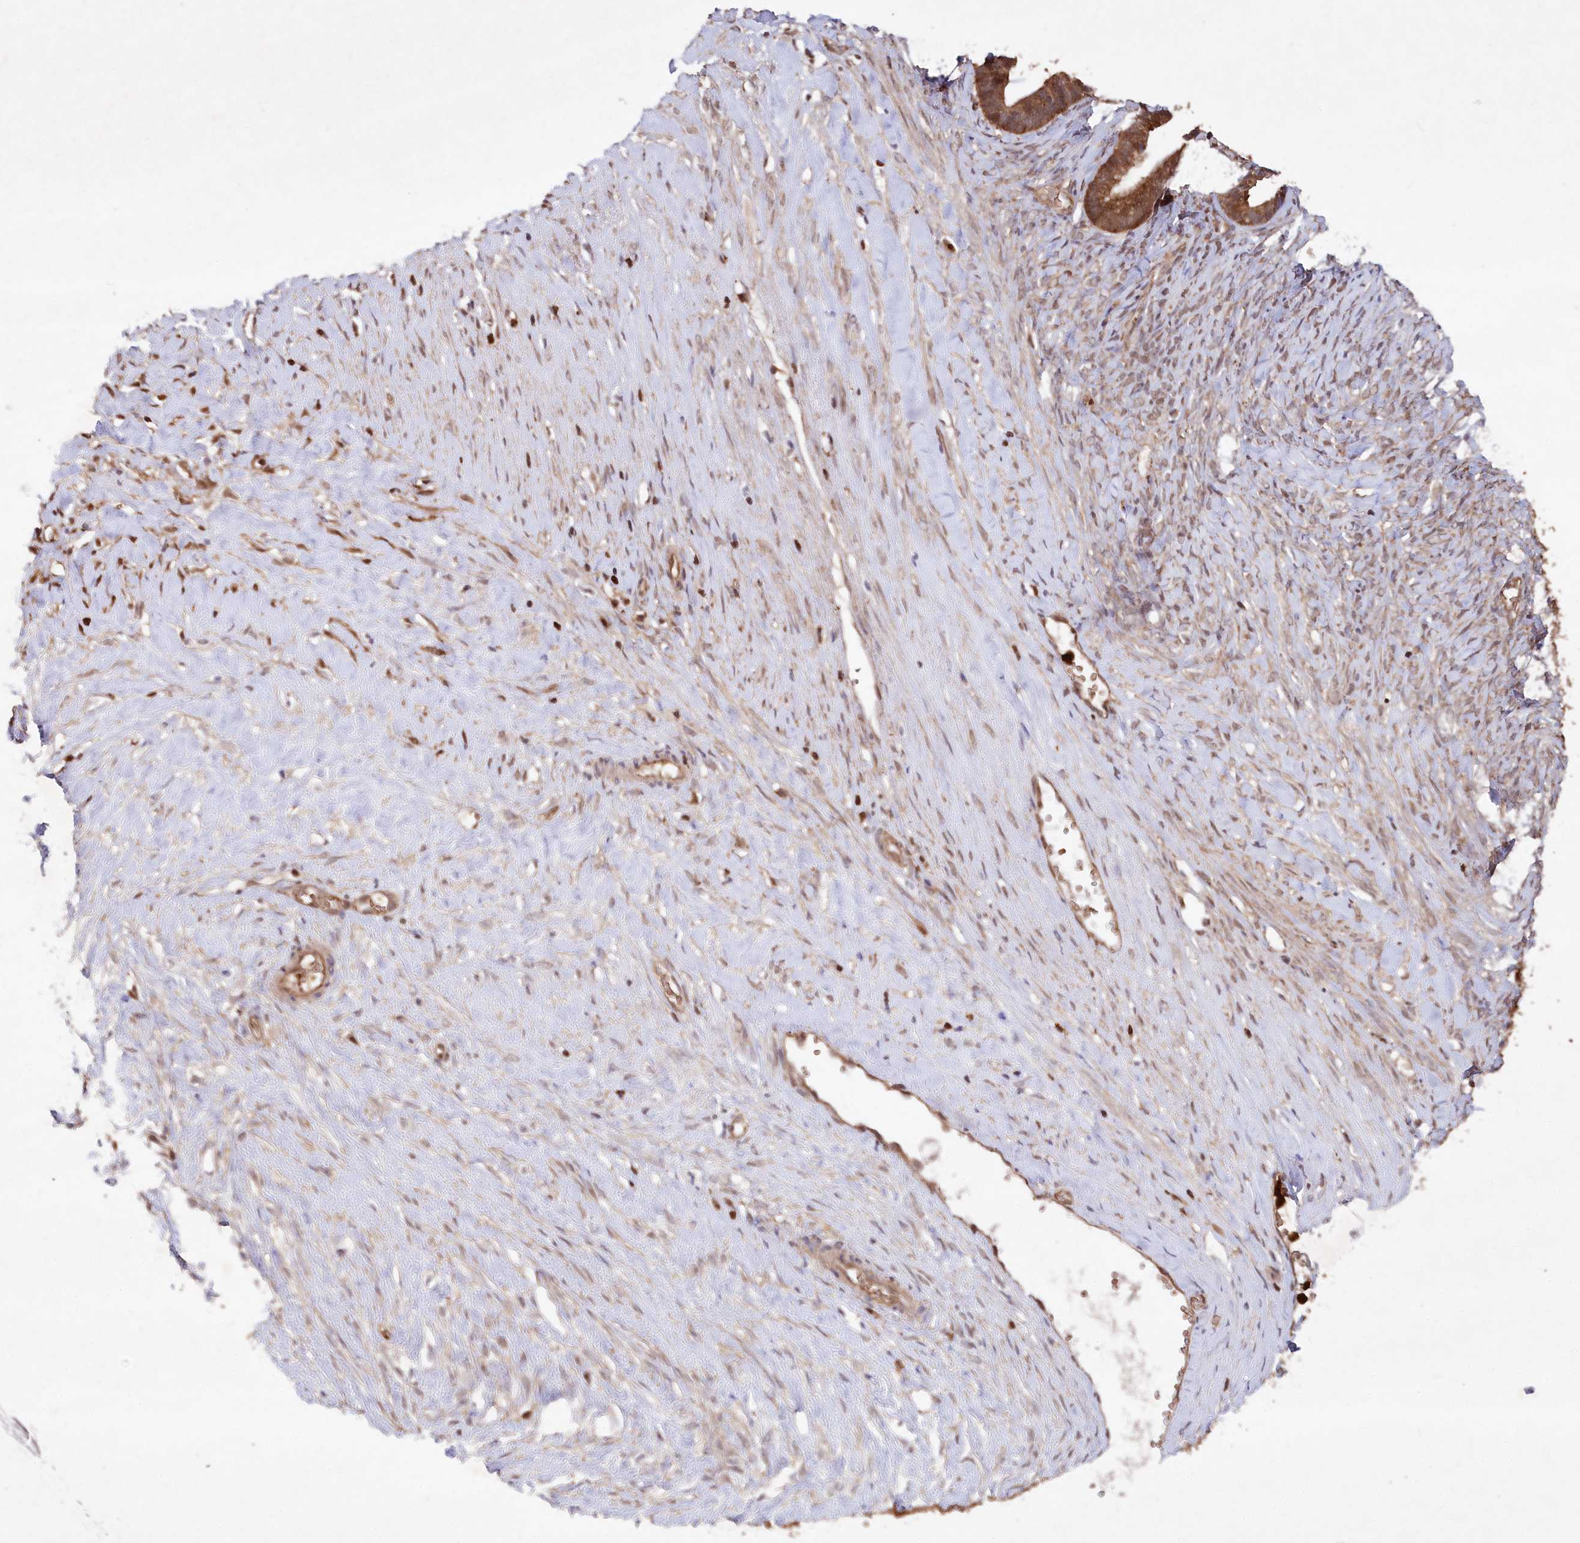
{"staining": {"intensity": "strong", "quantity": ">75%", "location": "cytoplasmic/membranous,nuclear"}, "tissue": "ovarian cancer", "cell_type": "Tumor cells", "image_type": "cancer", "snomed": [{"axis": "morphology", "description": "Cystadenocarcinoma, serous, NOS"}, {"axis": "topography", "description": "Ovary"}], "caption": "Immunohistochemistry photomicrograph of neoplastic tissue: human ovarian cancer (serous cystadenocarcinoma) stained using immunohistochemistry shows high levels of strong protein expression localized specifically in the cytoplasmic/membranous and nuclear of tumor cells, appearing as a cytoplasmic/membranous and nuclear brown color.", "gene": "LSG1", "patient": {"sex": "female", "age": 56}}